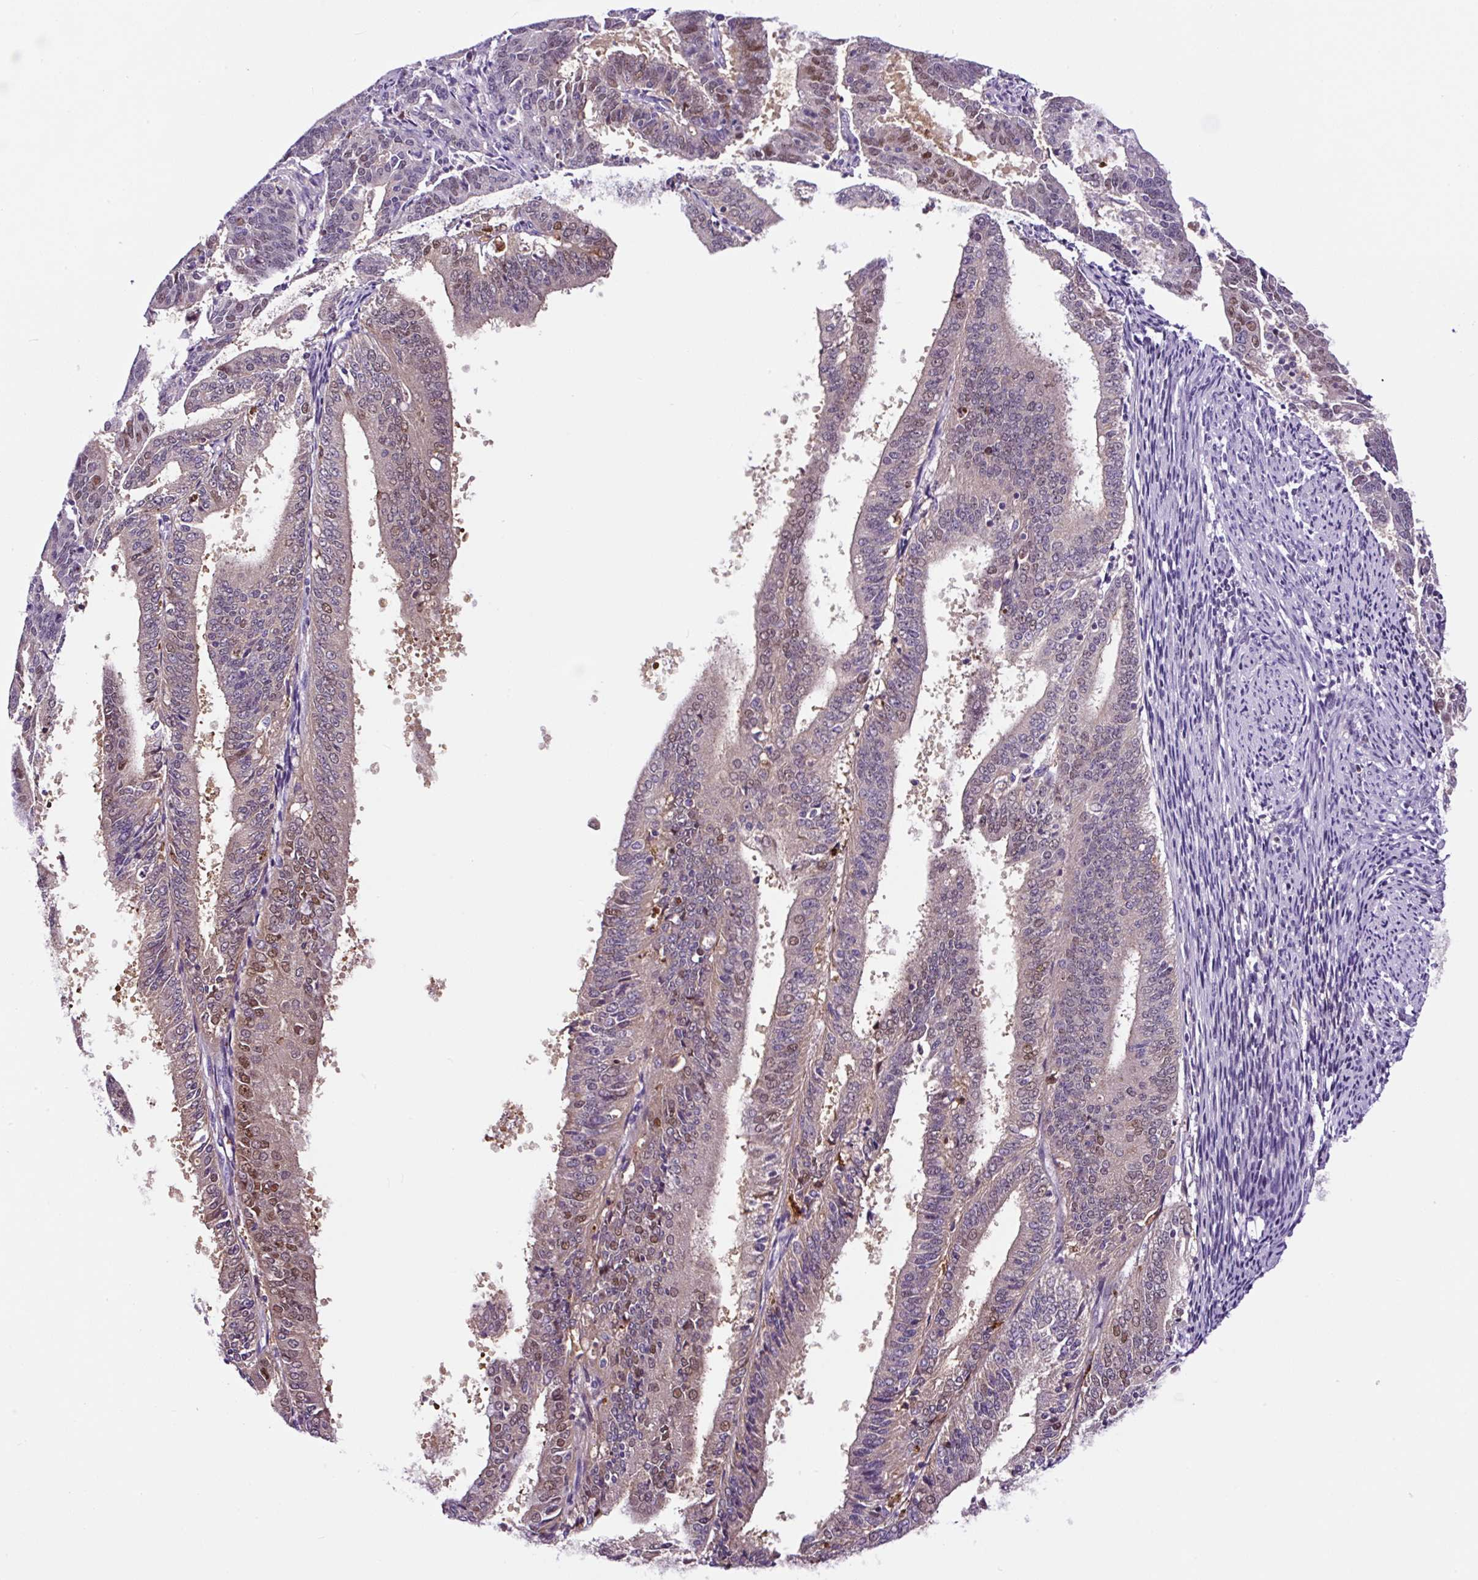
{"staining": {"intensity": "moderate", "quantity": "<25%", "location": "nuclear"}, "tissue": "endometrial cancer", "cell_type": "Tumor cells", "image_type": "cancer", "snomed": [{"axis": "morphology", "description": "Adenocarcinoma, NOS"}, {"axis": "topography", "description": "Endometrium"}], "caption": "This micrograph shows immunohistochemistry (IHC) staining of adenocarcinoma (endometrial), with low moderate nuclear positivity in approximately <25% of tumor cells.", "gene": "TAFA3", "patient": {"sex": "female", "age": 63}}